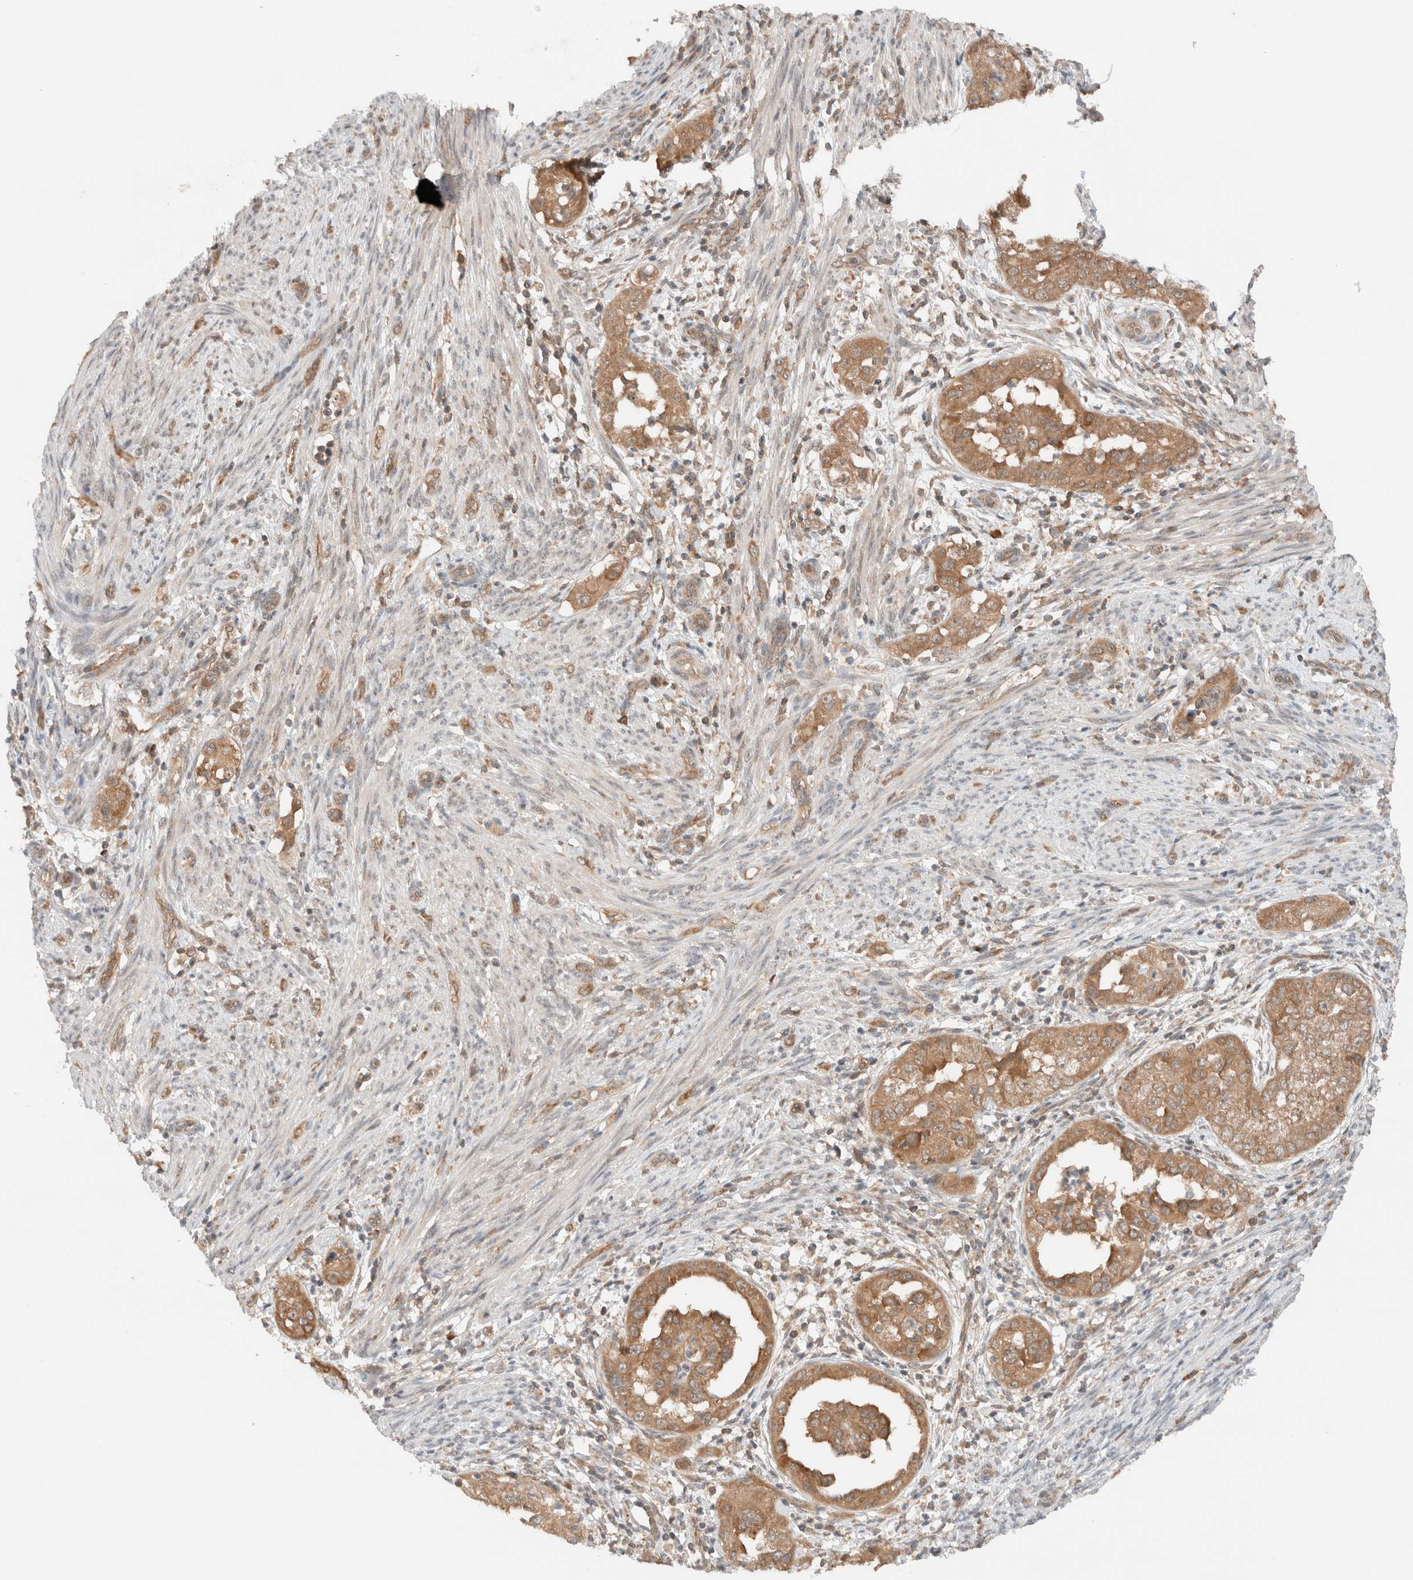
{"staining": {"intensity": "moderate", "quantity": ">75%", "location": "cytoplasmic/membranous"}, "tissue": "endometrial cancer", "cell_type": "Tumor cells", "image_type": "cancer", "snomed": [{"axis": "morphology", "description": "Adenocarcinoma, NOS"}, {"axis": "topography", "description": "Endometrium"}], "caption": "Immunohistochemical staining of human adenocarcinoma (endometrial) shows medium levels of moderate cytoplasmic/membranous protein staining in about >75% of tumor cells. Ihc stains the protein of interest in brown and the nuclei are stained blue.", "gene": "ARFGEF2", "patient": {"sex": "female", "age": 85}}